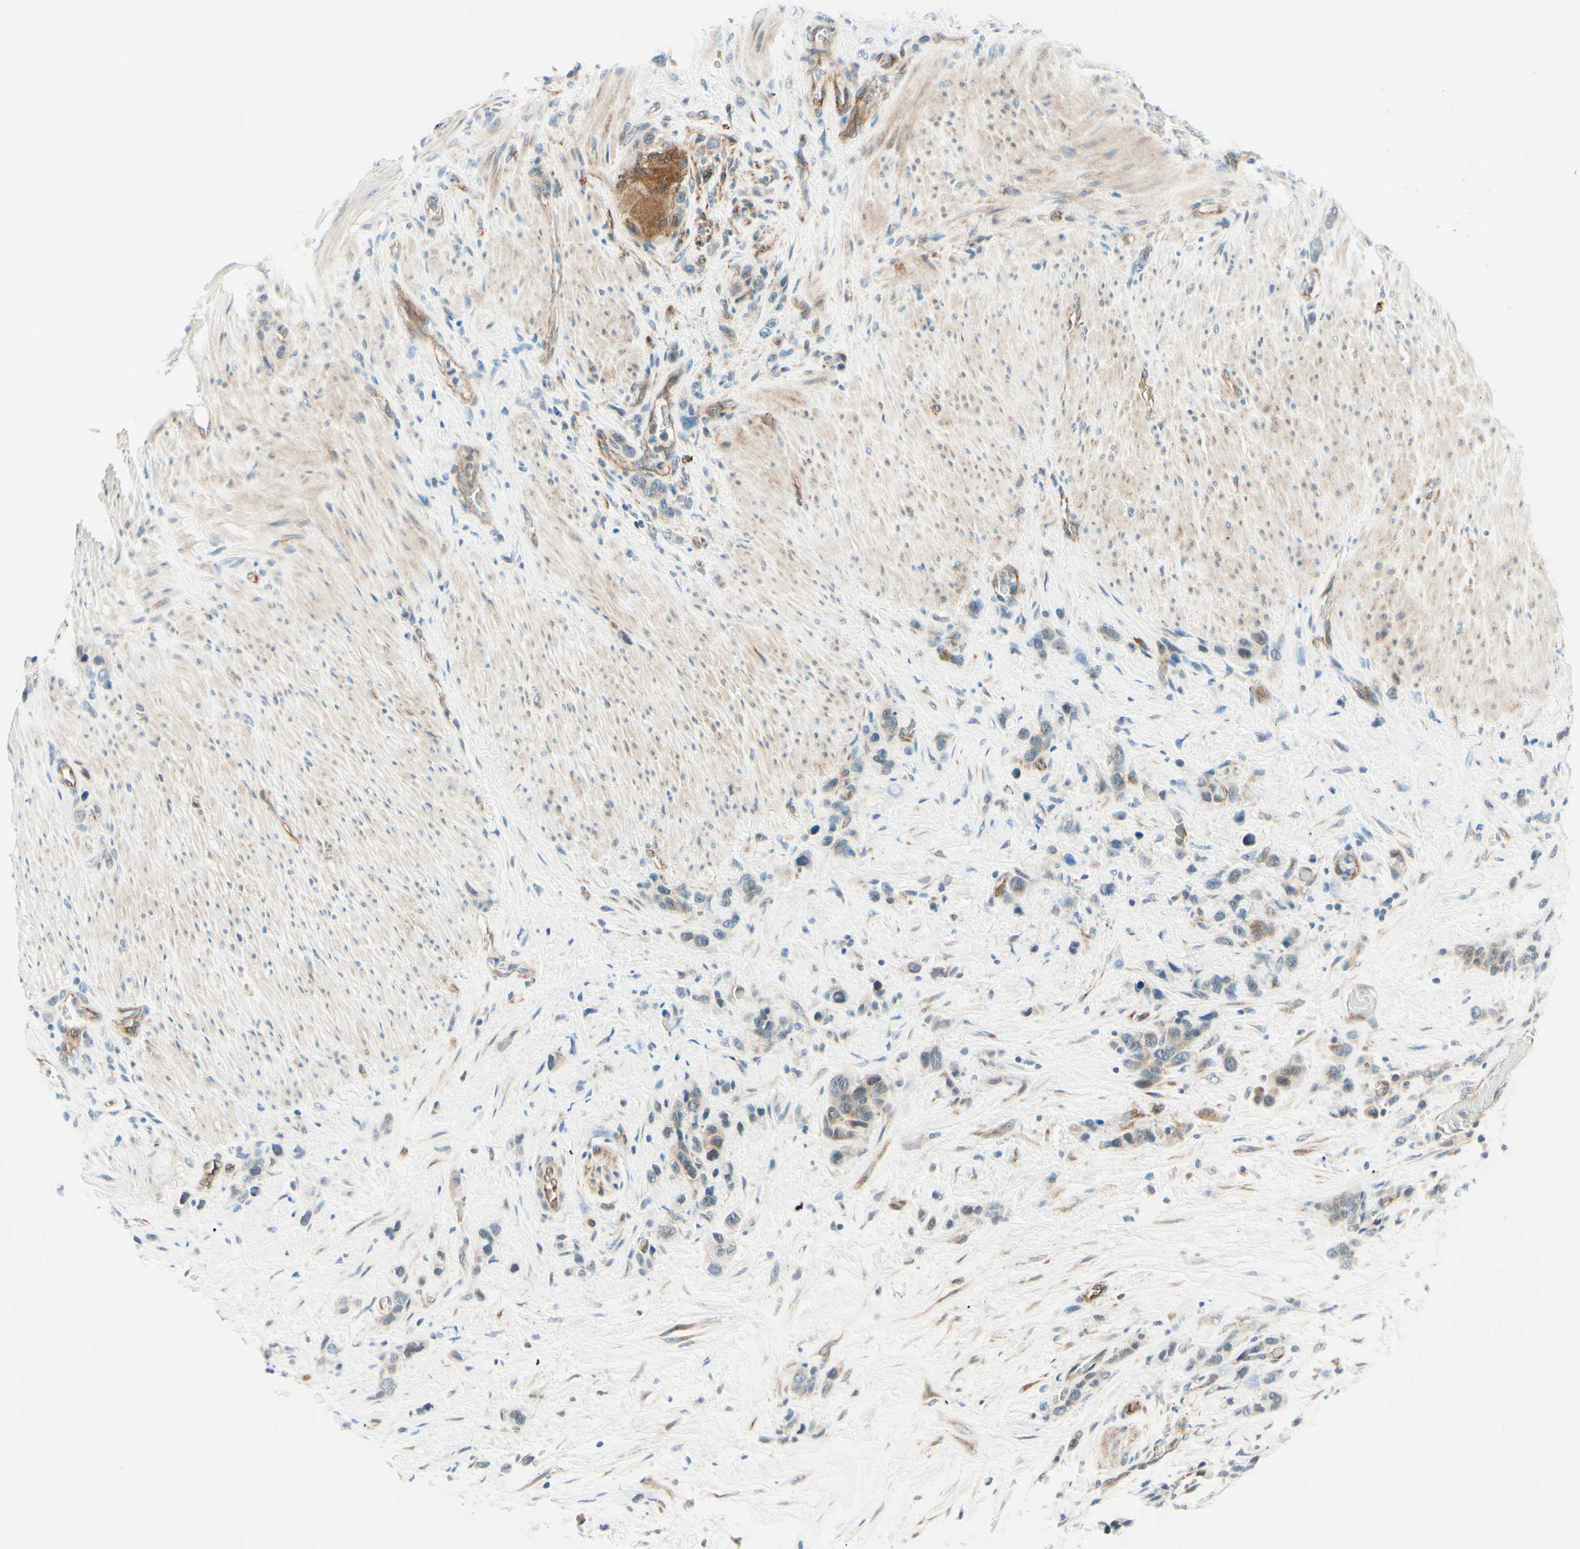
{"staining": {"intensity": "weak", "quantity": "<25%", "location": "cytoplasmic/membranous"}, "tissue": "stomach cancer", "cell_type": "Tumor cells", "image_type": "cancer", "snomed": [{"axis": "morphology", "description": "Adenocarcinoma, NOS"}, {"axis": "morphology", "description": "Adenocarcinoma, High grade"}, {"axis": "topography", "description": "Stomach, upper"}, {"axis": "topography", "description": "Stomach, lower"}], "caption": "Tumor cells show no significant expression in stomach high-grade adenocarcinoma.", "gene": "TAOK2", "patient": {"sex": "female", "age": 65}}